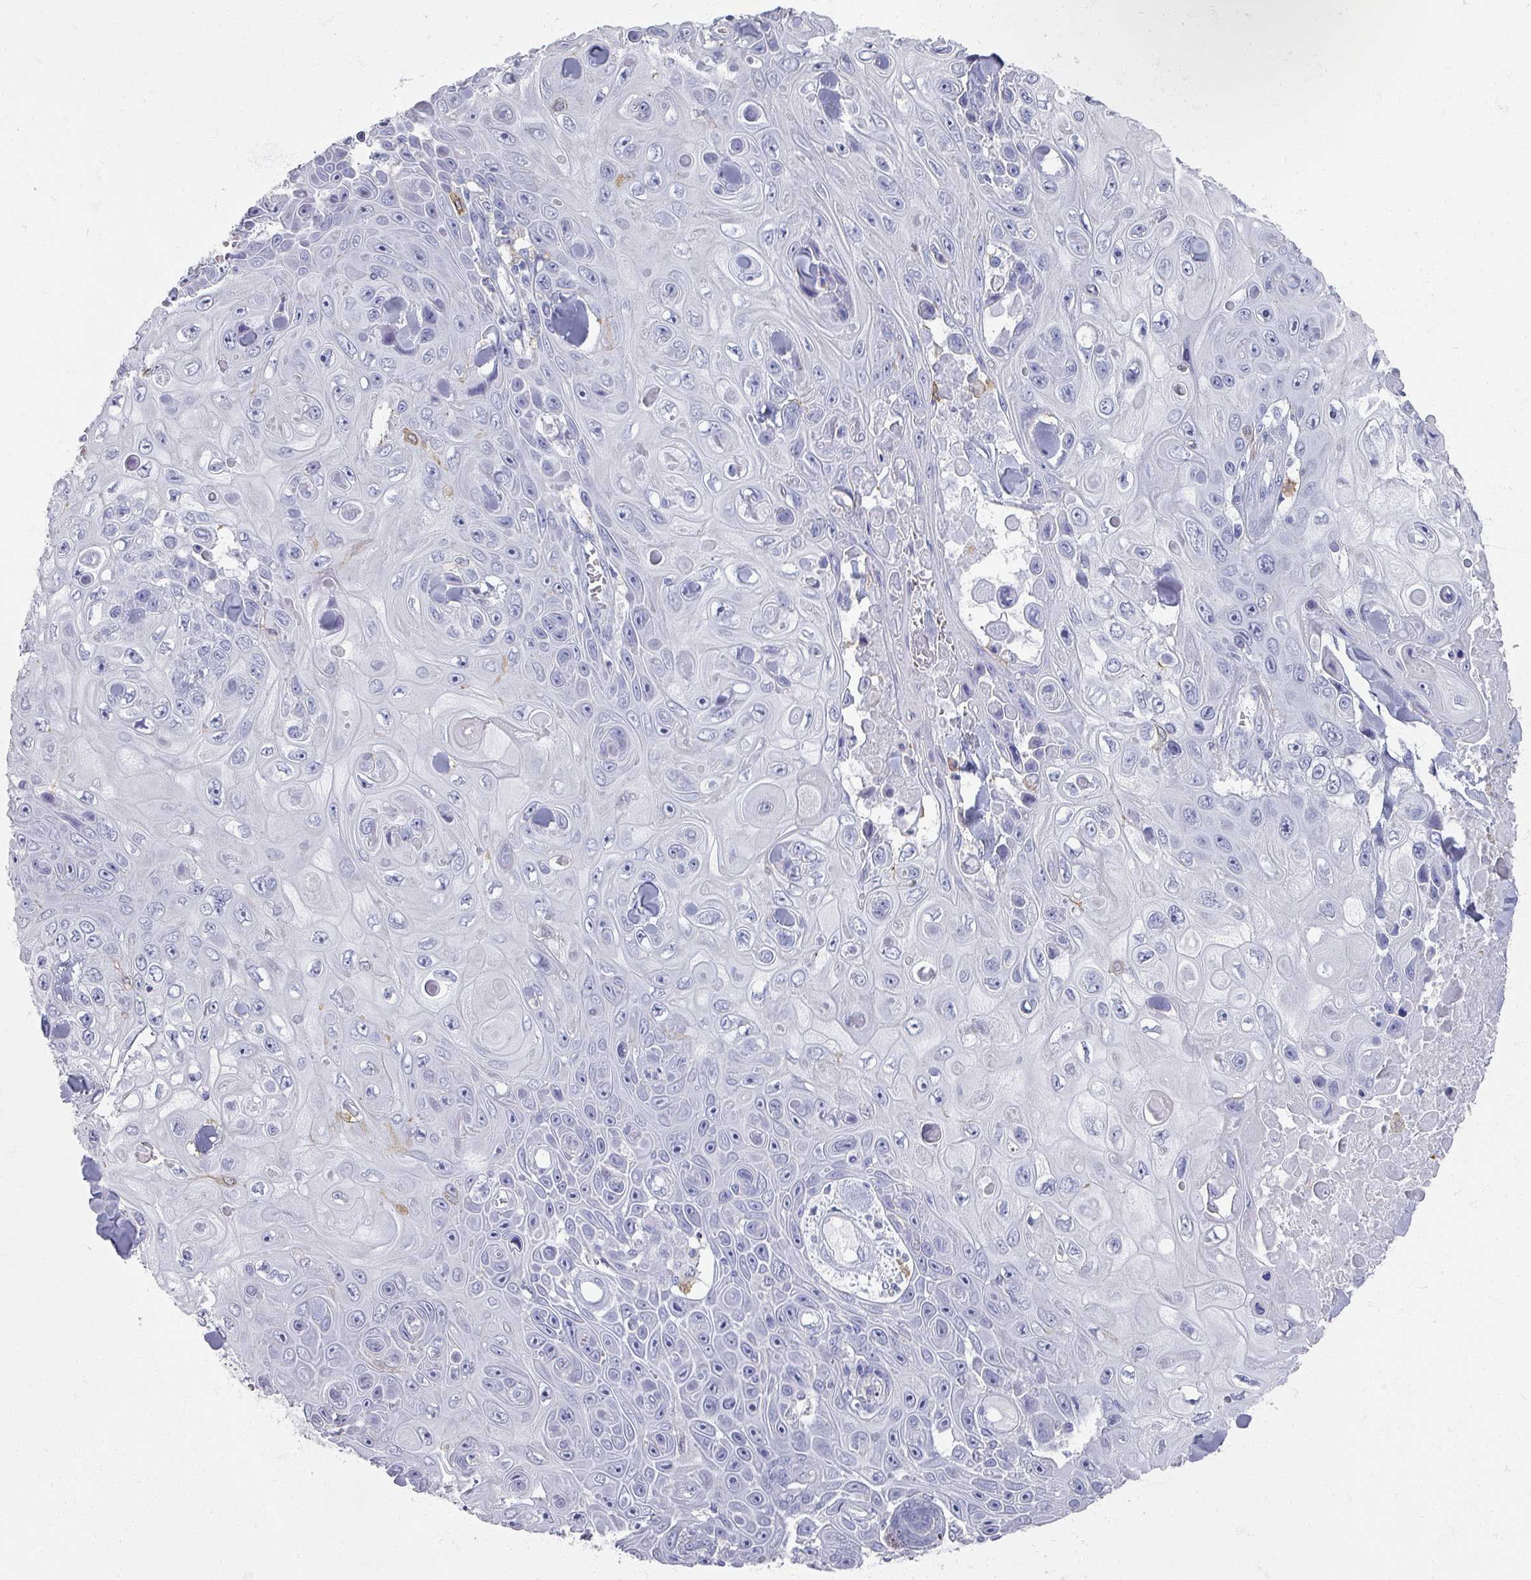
{"staining": {"intensity": "negative", "quantity": "none", "location": "none"}, "tissue": "skin cancer", "cell_type": "Tumor cells", "image_type": "cancer", "snomed": [{"axis": "morphology", "description": "Squamous cell carcinoma, NOS"}, {"axis": "topography", "description": "Skin"}], "caption": "There is no significant positivity in tumor cells of squamous cell carcinoma (skin).", "gene": "OMG", "patient": {"sex": "male", "age": 82}}